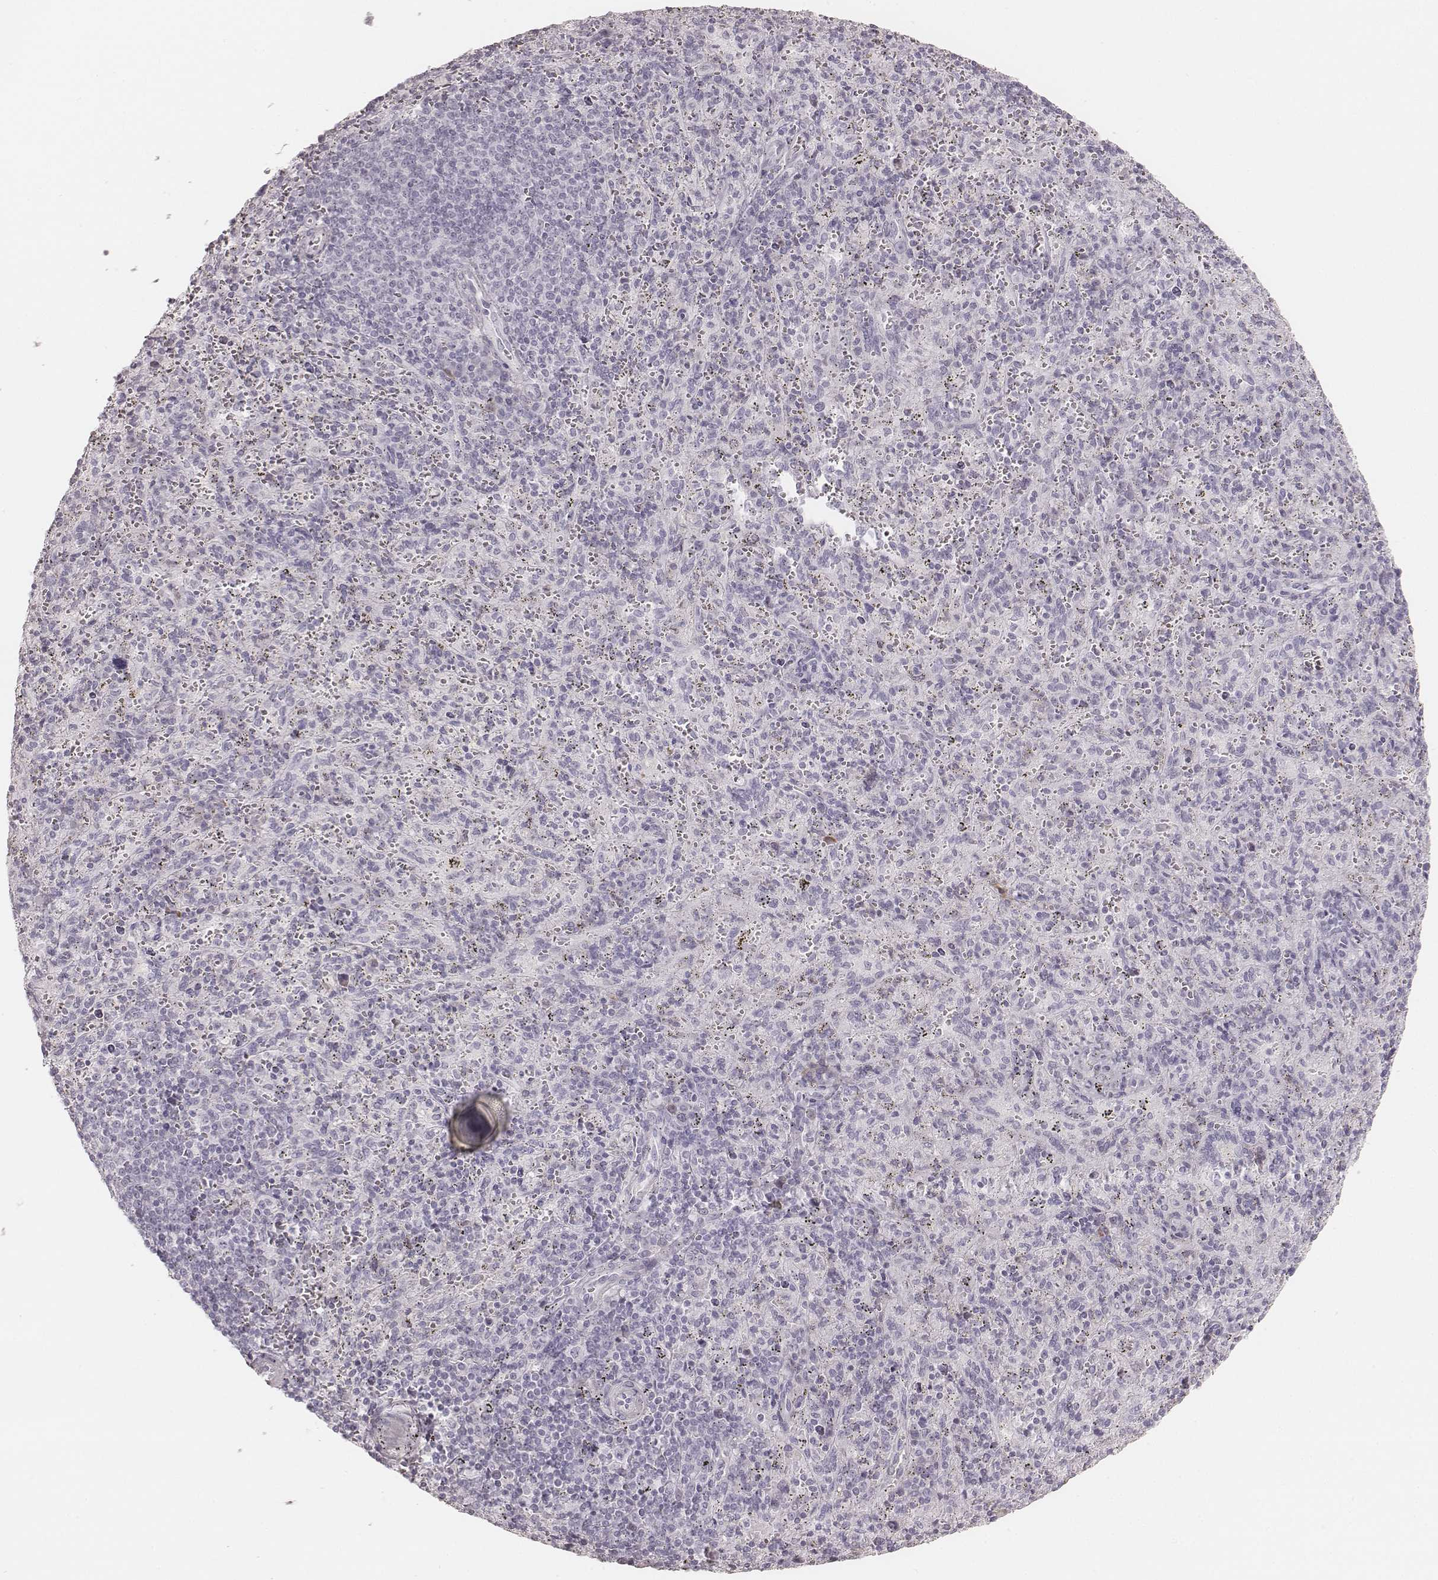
{"staining": {"intensity": "negative", "quantity": "none", "location": "none"}, "tissue": "spleen", "cell_type": "Cells in red pulp", "image_type": "normal", "snomed": [{"axis": "morphology", "description": "Normal tissue, NOS"}, {"axis": "topography", "description": "Spleen"}], "caption": "Protein analysis of normal spleen exhibits no significant expression in cells in red pulp. Nuclei are stained in blue.", "gene": "KRT82", "patient": {"sex": "male", "age": 57}}